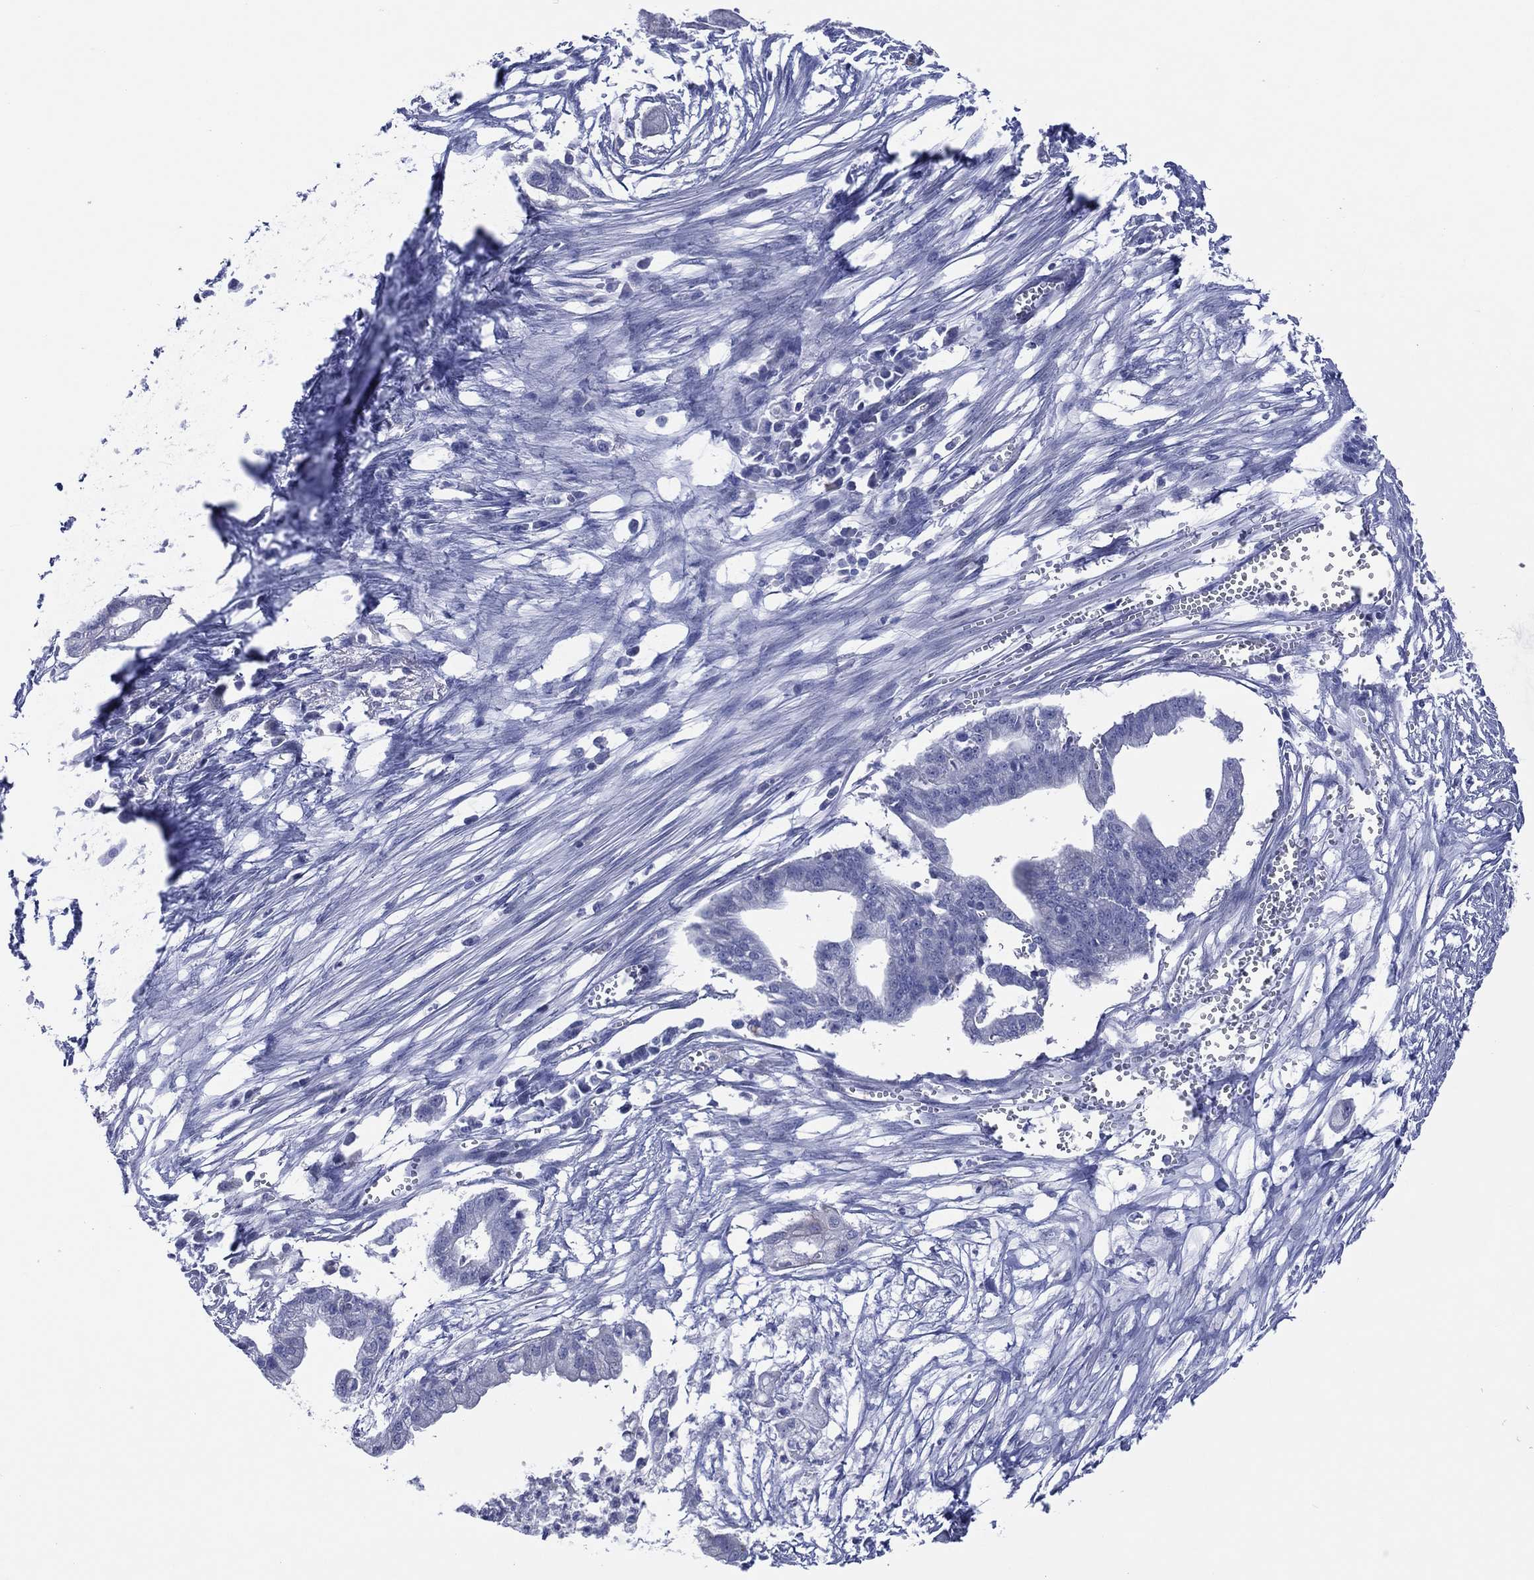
{"staining": {"intensity": "negative", "quantity": "none", "location": "none"}, "tissue": "pancreatic cancer", "cell_type": "Tumor cells", "image_type": "cancer", "snomed": [{"axis": "morphology", "description": "Normal tissue, NOS"}, {"axis": "morphology", "description": "Adenocarcinoma, NOS"}, {"axis": "topography", "description": "Pancreas"}], "caption": "Immunohistochemistry (IHC) histopathology image of human pancreatic adenocarcinoma stained for a protein (brown), which demonstrates no staining in tumor cells.", "gene": "TRIM31", "patient": {"sex": "female", "age": 58}}